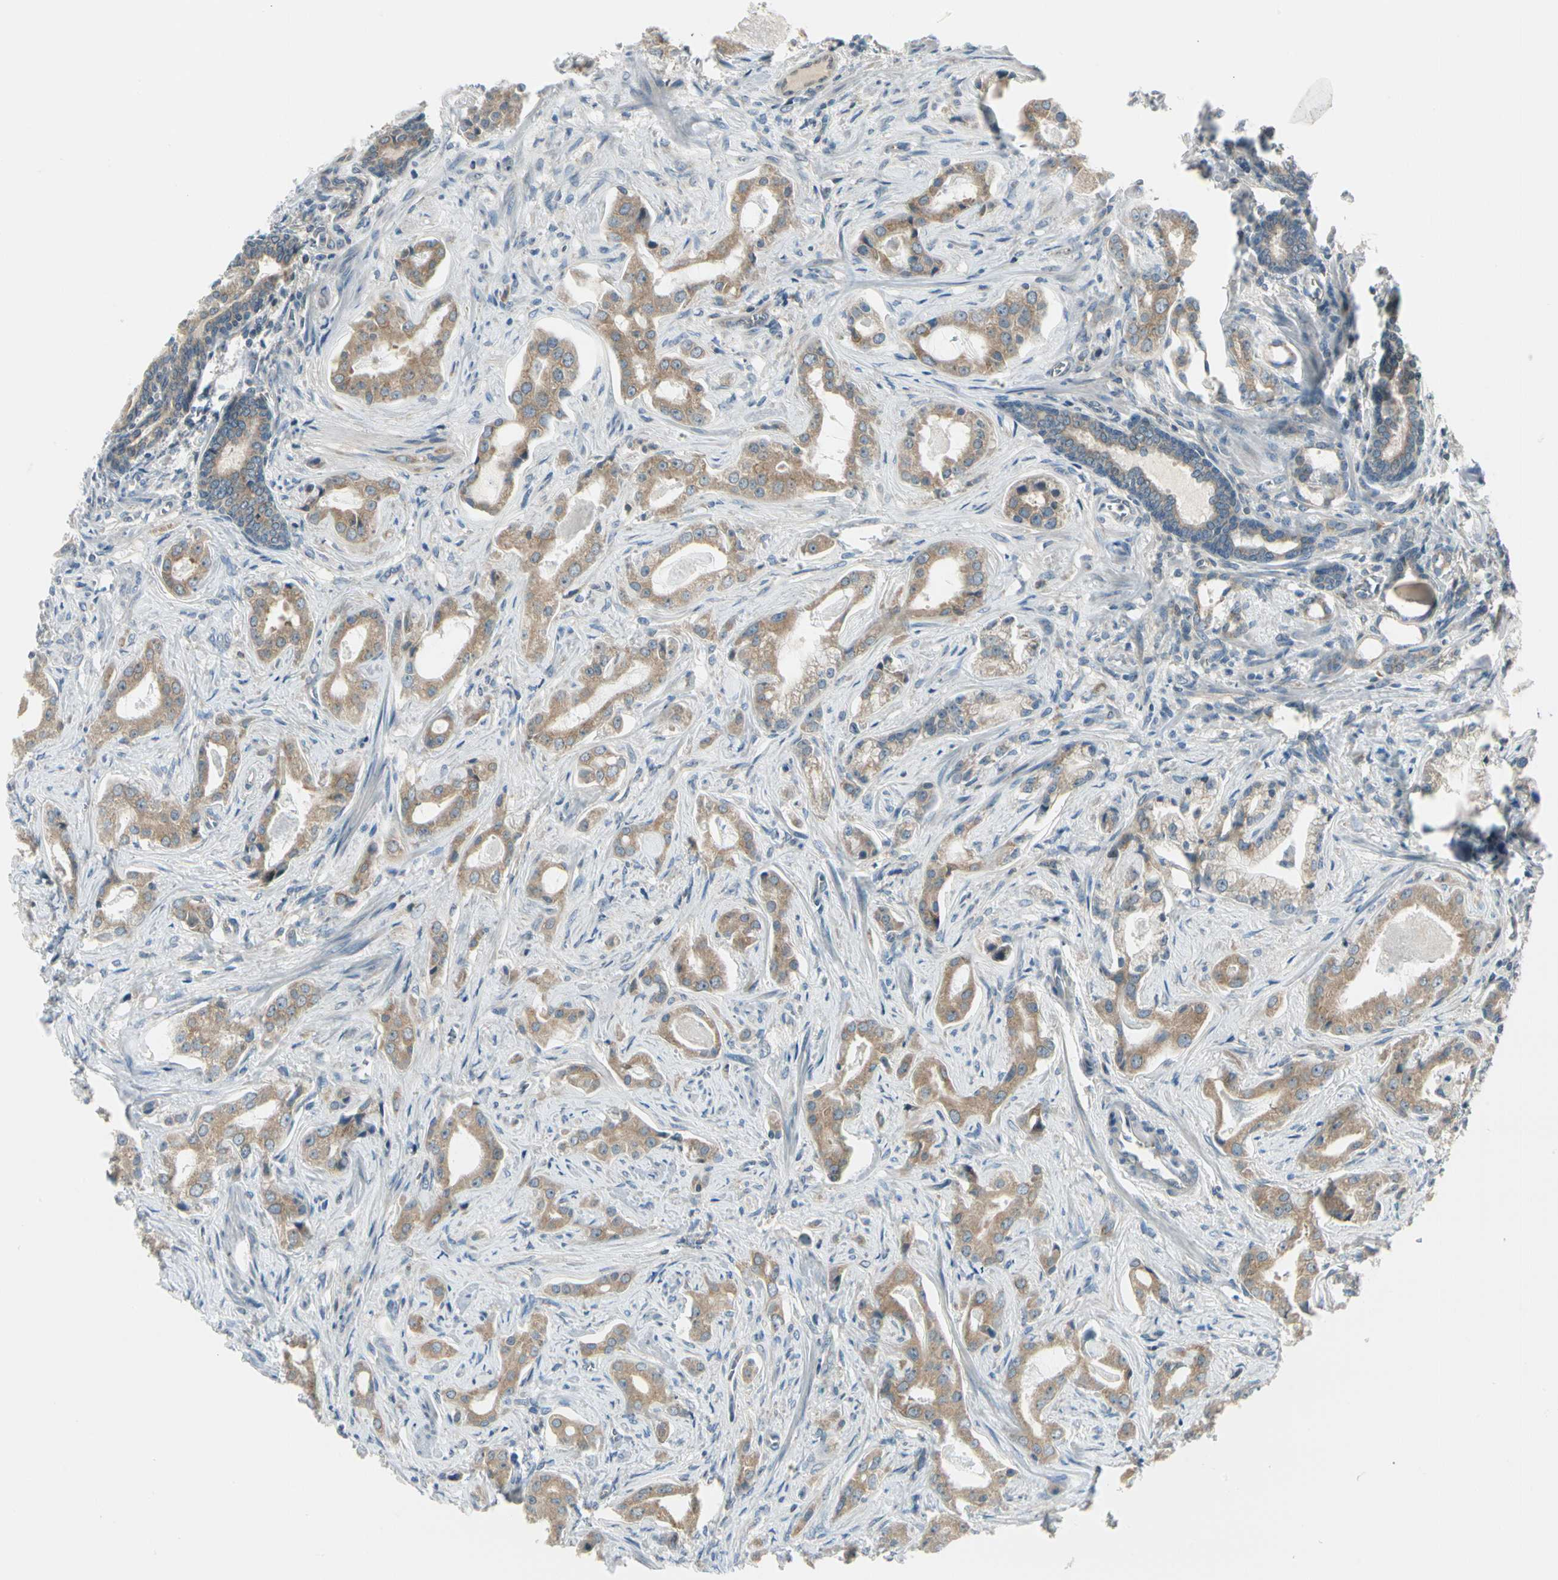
{"staining": {"intensity": "moderate", "quantity": ">75%", "location": "cytoplasmic/membranous"}, "tissue": "prostate cancer", "cell_type": "Tumor cells", "image_type": "cancer", "snomed": [{"axis": "morphology", "description": "Adenocarcinoma, Low grade"}, {"axis": "topography", "description": "Prostate"}], "caption": "Immunohistochemical staining of human low-grade adenocarcinoma (prostate) reveals medium levels of moderate cytoplasmic/membranous staining in approximately >75% of tumor cells. The staining is performed using DAB brown chromogen to label protein expression. The nuclei are counter-stained blue using hematoxylin.", "gene": "BNIP1", "patient": {"sex": "male", "age": 59}}